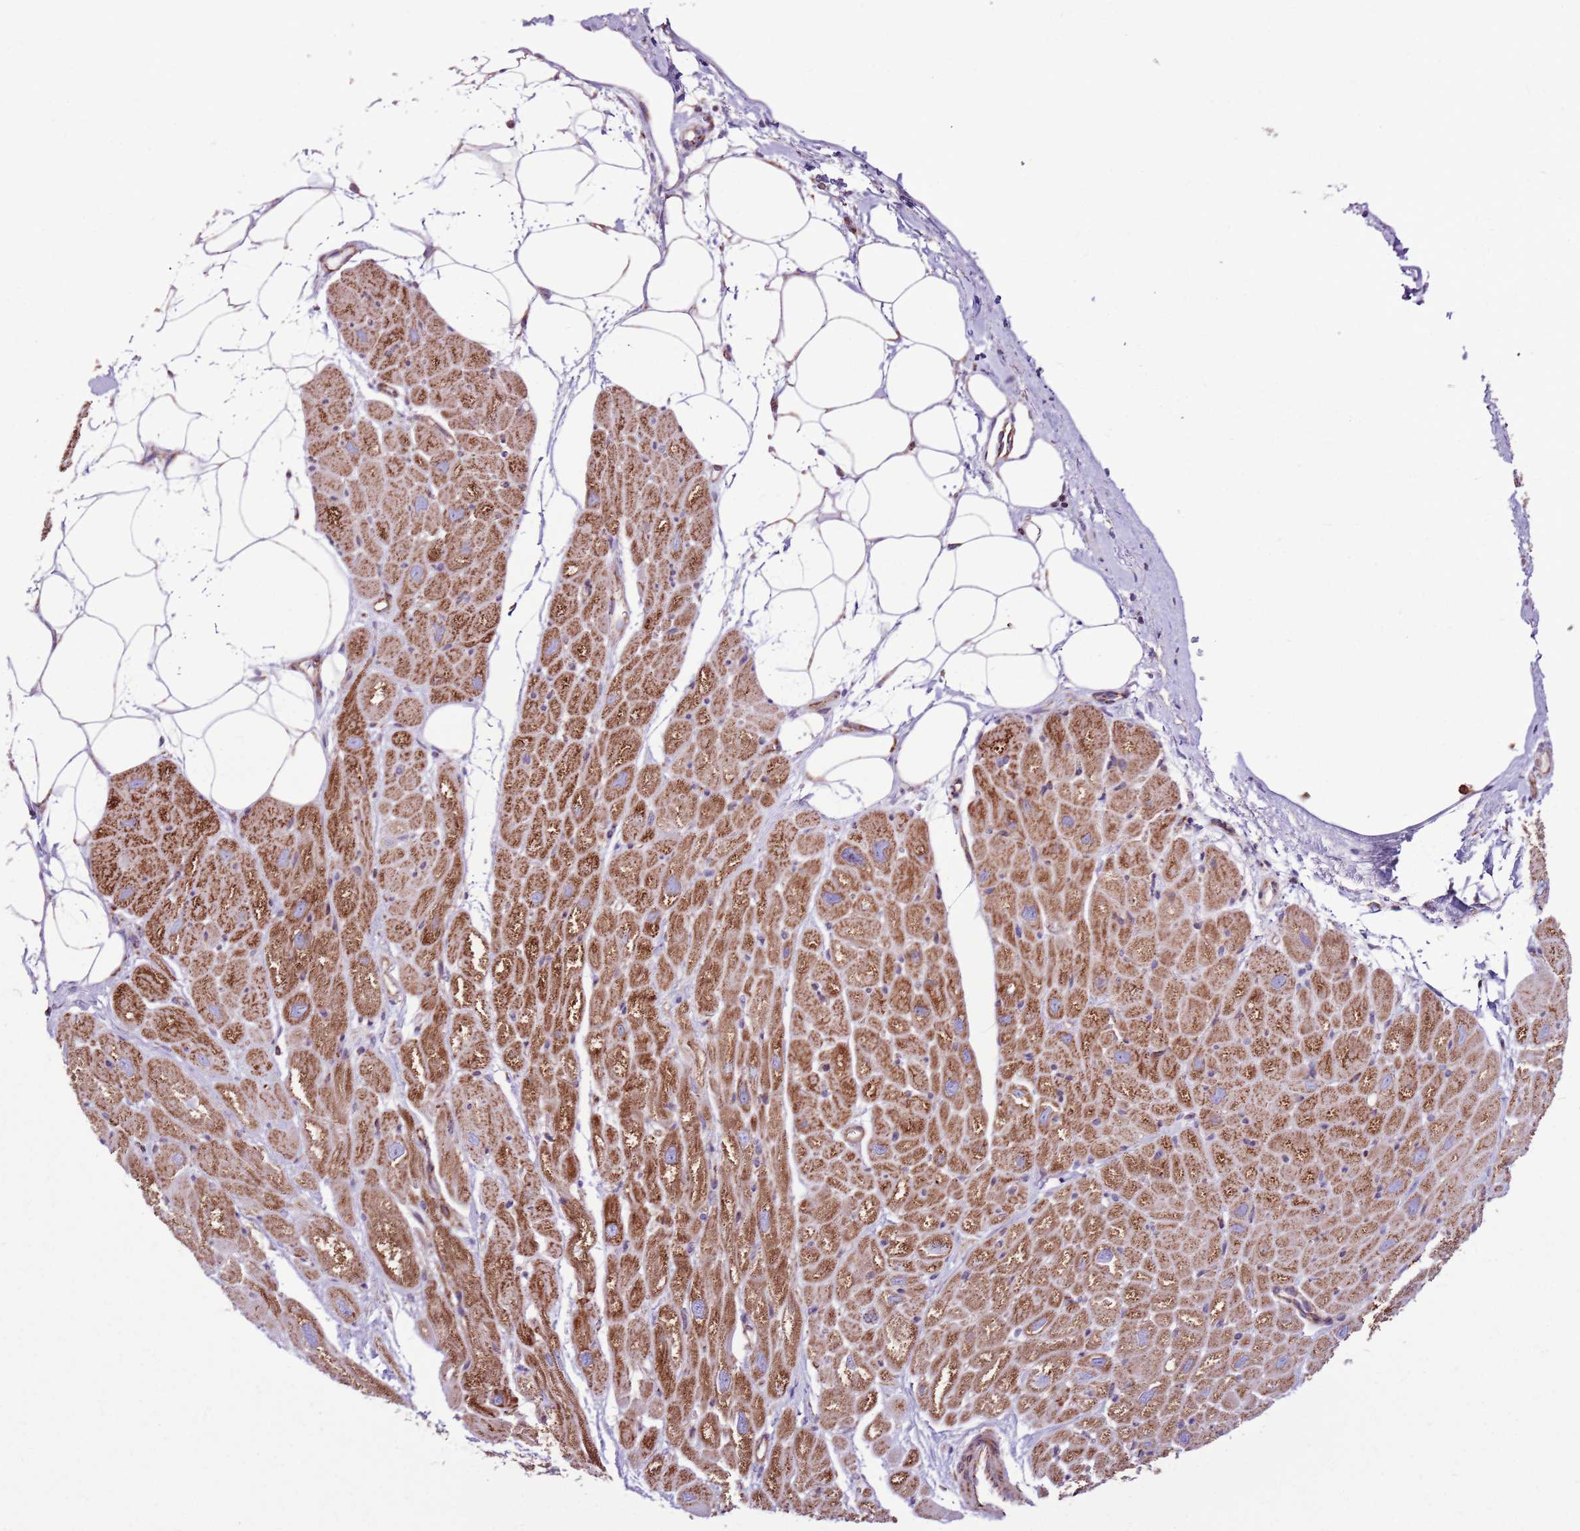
{"staining": {"intensity": "moderate", "quantity": ">75%", "location": "cytoplasmic/membranous"}, "tissue": "heart muscle", "cell_type": "Cardiomyocytes", "image_type": "normal", "snomed": [{"axis": "morphology", "description": "Normal tissue, NOS"}, {"axis": "topography", "description": "Heart"}], "caption": "Normal heart muscle was stained to show a protein in brown. There is medium levels of moderate cytoplasmic/membranous positivity in approximately >75% of cardiomyocytes. The protein of interest is stained brown, and the nuclei are stained in blue (DAB IHC with brightfield microscopy, high magnification).", "gene": "HECTD4", "patient": {"sex": "male", "age": 50}}